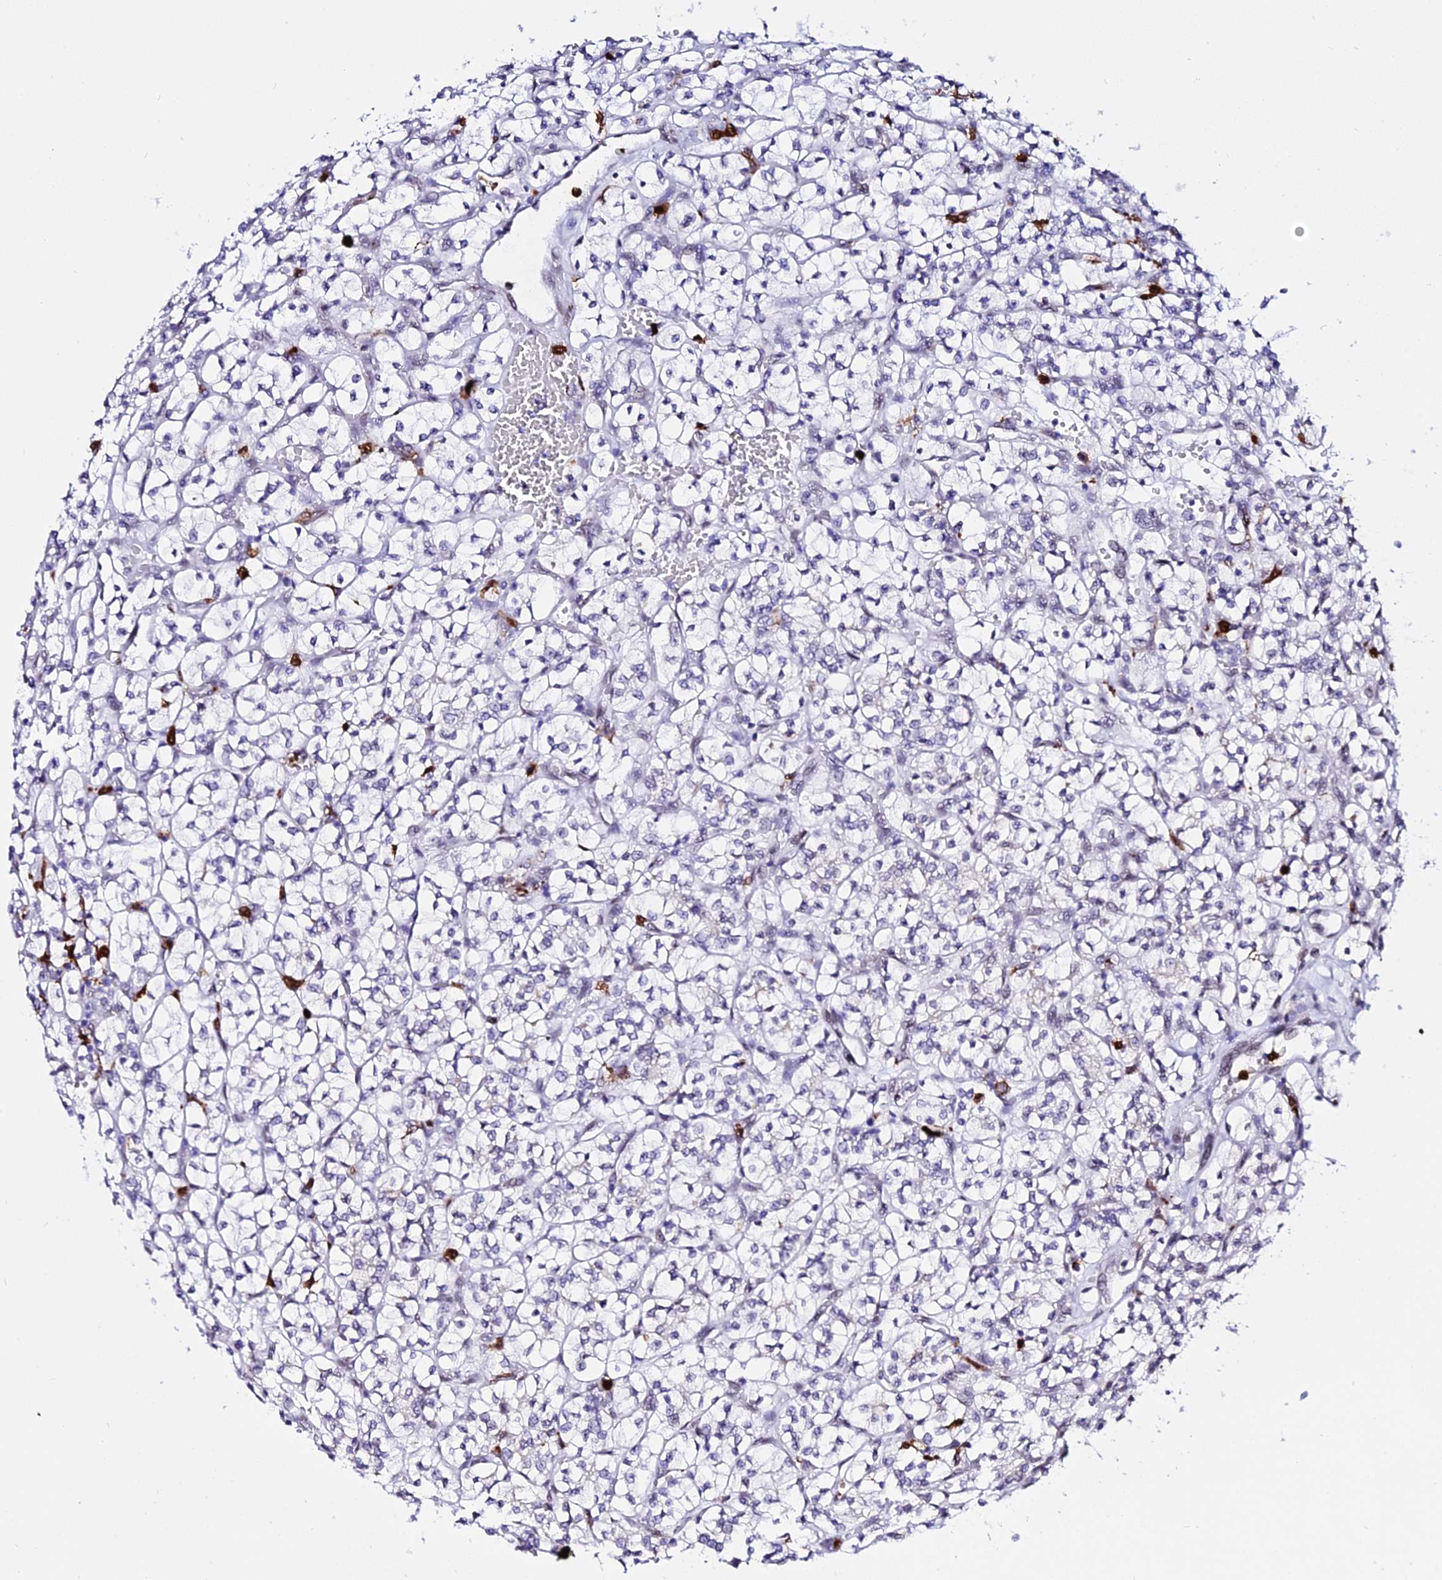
{"staining": {"intensity": "negative", "quantity": "none", "location": "none"}, "tissue": "renal cancer", "cell_type": "Tumor cells", "image_type": "cancer", "snomed": [{"axis": "morphology", "description": "Adenocarcinoma, NOS"}, {"axis": "topography", "description": "Kidney"}], "caption": "IHC of human renal cancer (adenocarcinoma) reveals no staining in tumor cells.", "gene": "MCM10", "patient": {"sex": "female", "age": 64}}